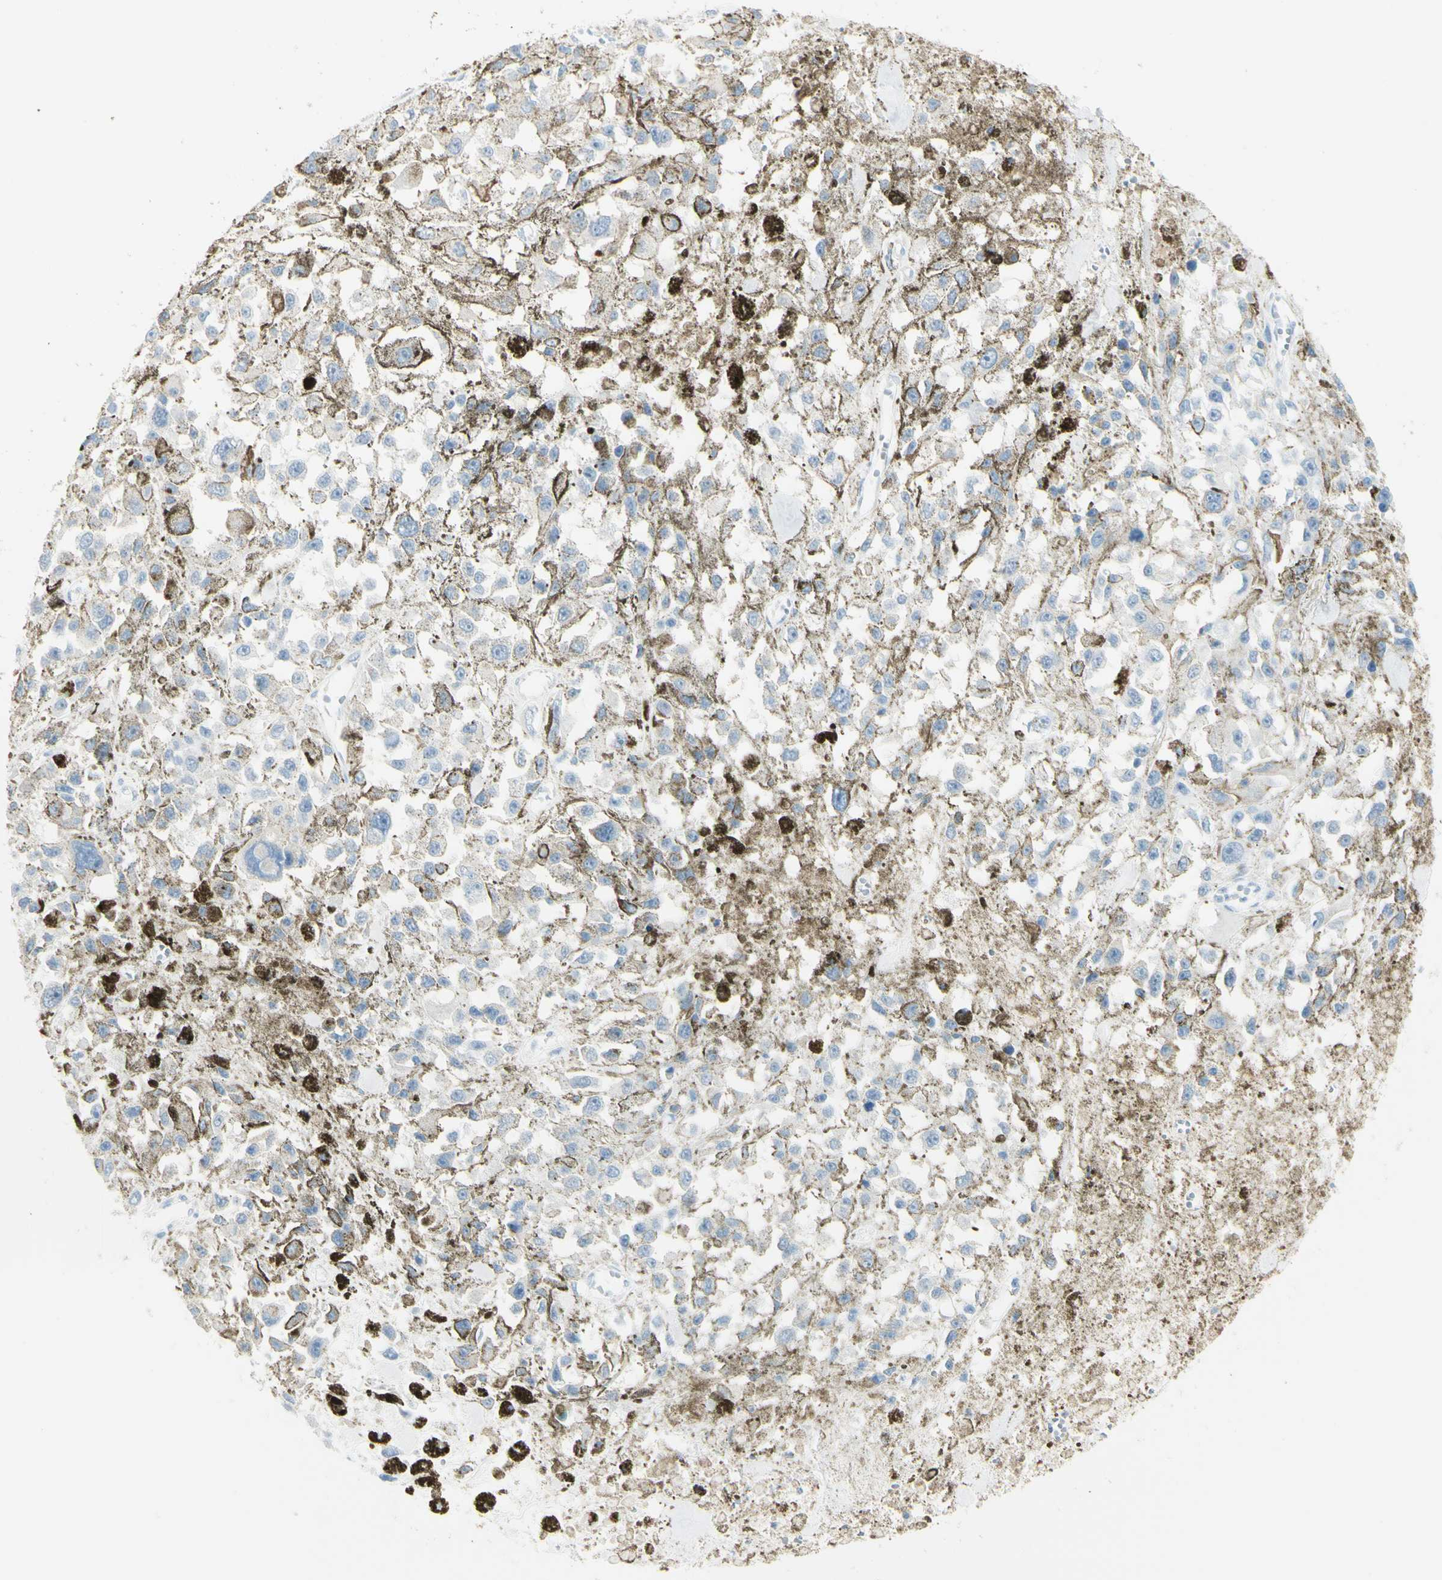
{"staining": {"intensity": "negative", "quantity": "none", "location": "none"}, "tissue": "melanoma", "cell_type": "Tumor cells", "image_type": "cancer", "snomed": [{"axis": "morphology", "description": "Malignant melanoma, Metastatic site"}, {"axis": "topography", "description": "Lymph node"}], "caption": "Immunohistochemistry (IHC) photomicrograph of melanoma stained for a protein (brown), which shows no positivity in tumor cells. (Brightfield microscopy of DAB immunohistochemistry at high magnification).", "gene": "TSPAN1", "patient": {"sex": "male", "age": 59}}